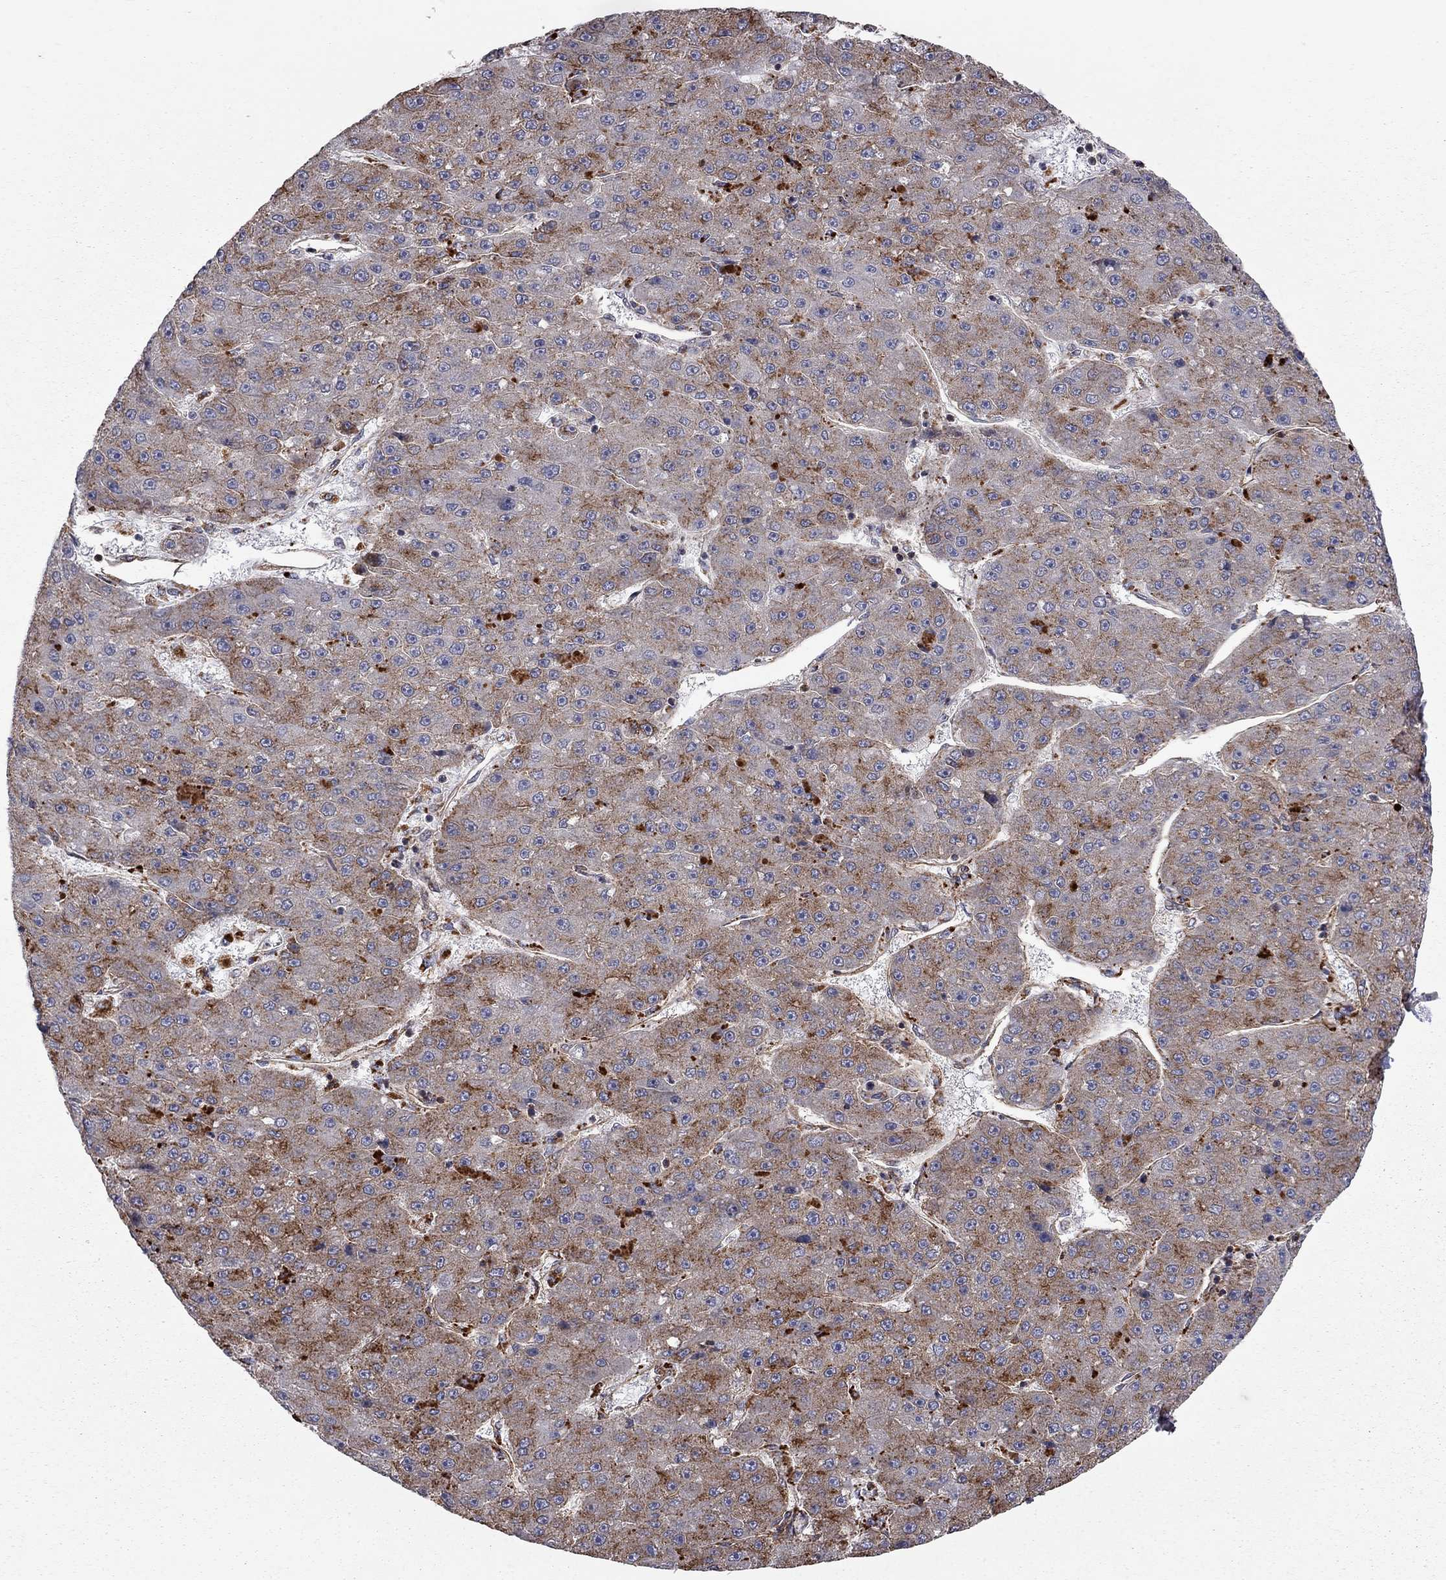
{"staining": {"intensity": "strong", "quantity": "<25%", "location": "cytoplasmic/membranous"}, "tissue": "liver cancer", "cell_type": "Tumor cells", "image_type": "cancer", "snomed": [{"axis": "morphology", "description": "Carcinoma, Hepatocellular, NOS"}, {"axis": "topography", "description": "Liver"}], "caption": "The micrograph displays a brown stain indicating the presence of a protein in the cytoplasmic/membranous of tumor cells in hepatocellular carcinoma (liver).", "gene": "RASEF", "patient": {"sex": "male", "age": 67}}